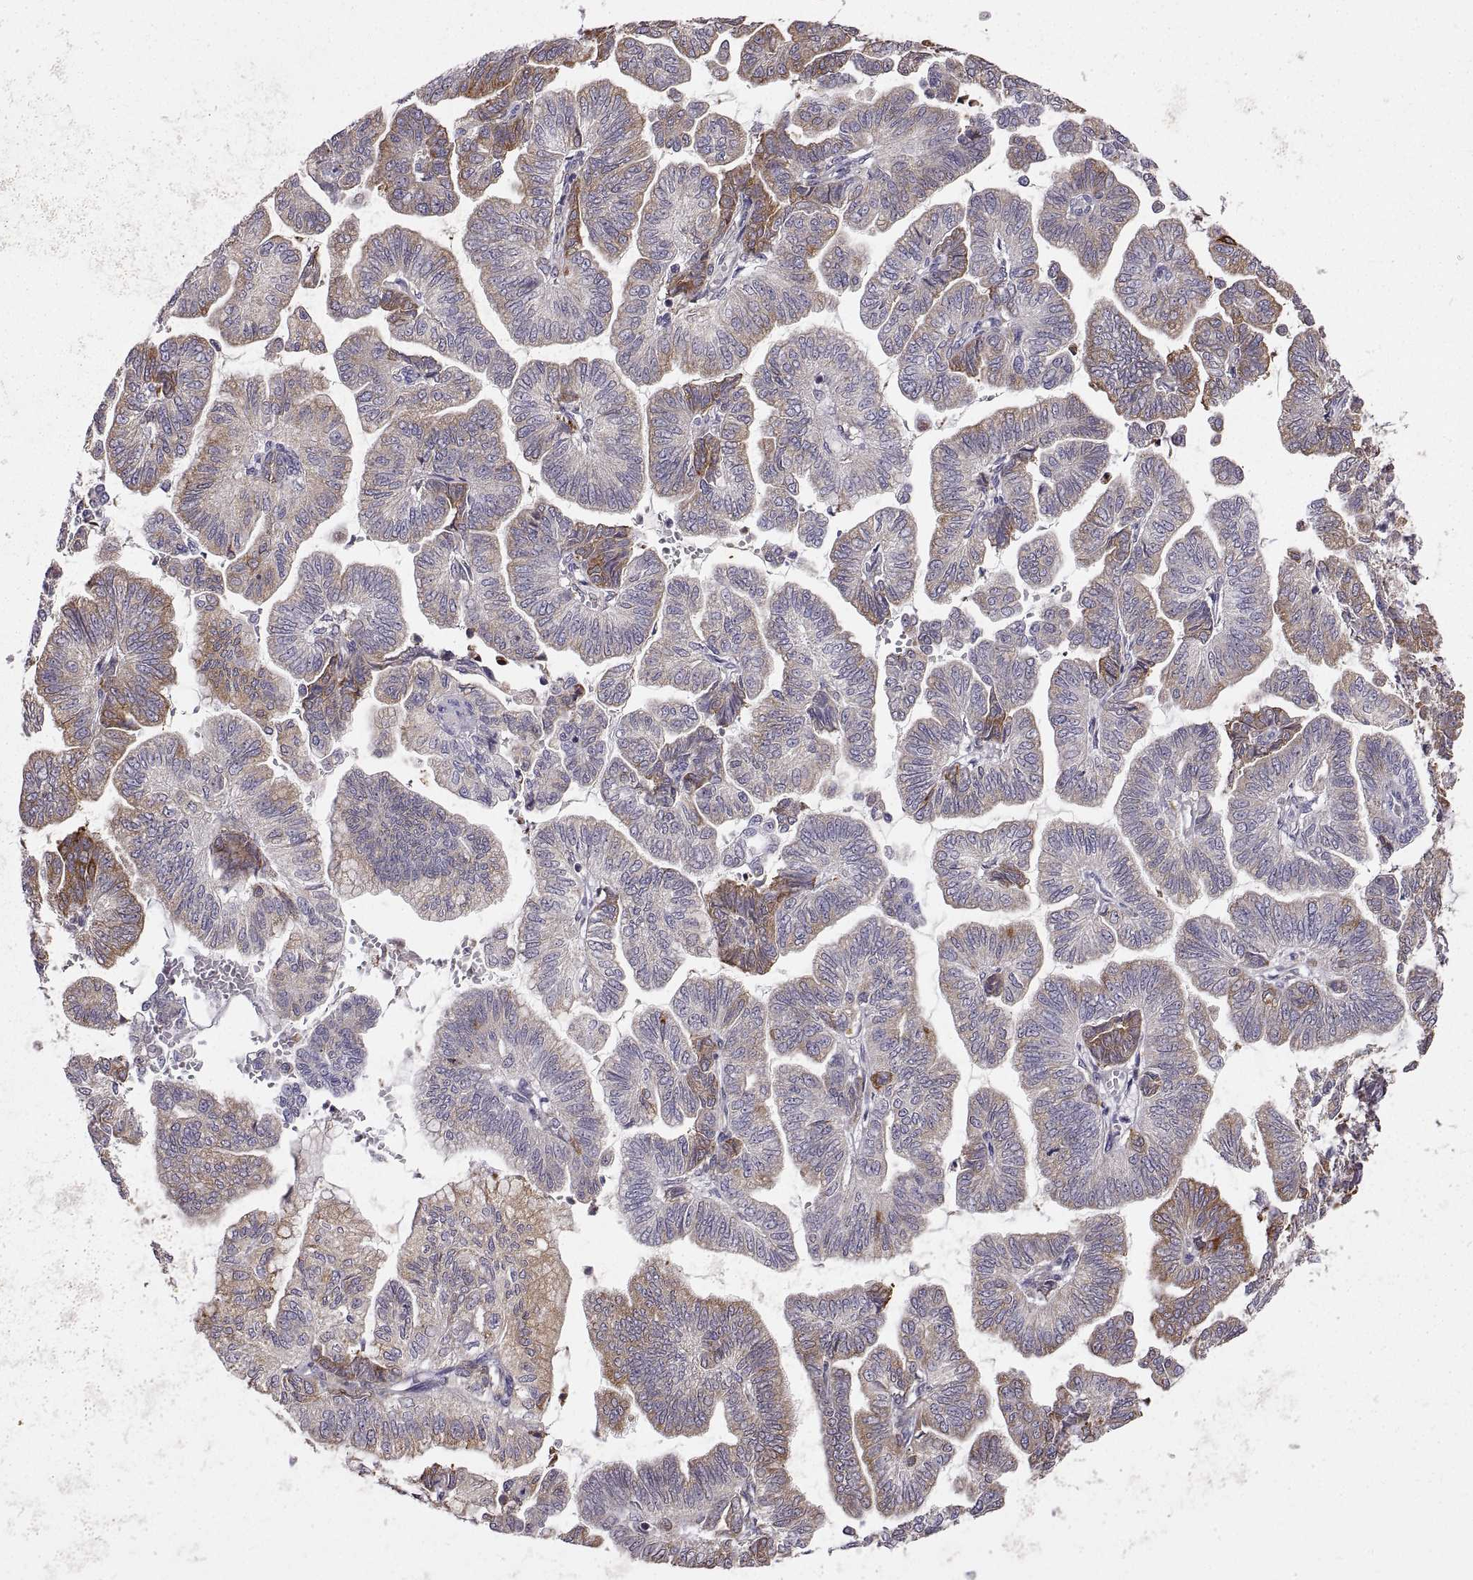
{"staining": {"intensity": "strong", "quantity": "25%-75%", "location": "cytoplasmic/membranous"}, "tissue": "stomach cancer", "cell_type": "Tumor cells", "image_type": "cancer", "snomed": [{"axis": "morphology", "description": "Adenocarcinoma, NOS"}, {"axis": "topography", "description": "Stomach"}], "caption": "Immunohistochemical staining of human adenocarcinoma (stomach) displays high levels of strong cytoplasmic/membranous protein positivity in about 25%-75% of tumor cells.", "gene": "PLEKHB2", "patient": {"sex": "male", "age": 83}}